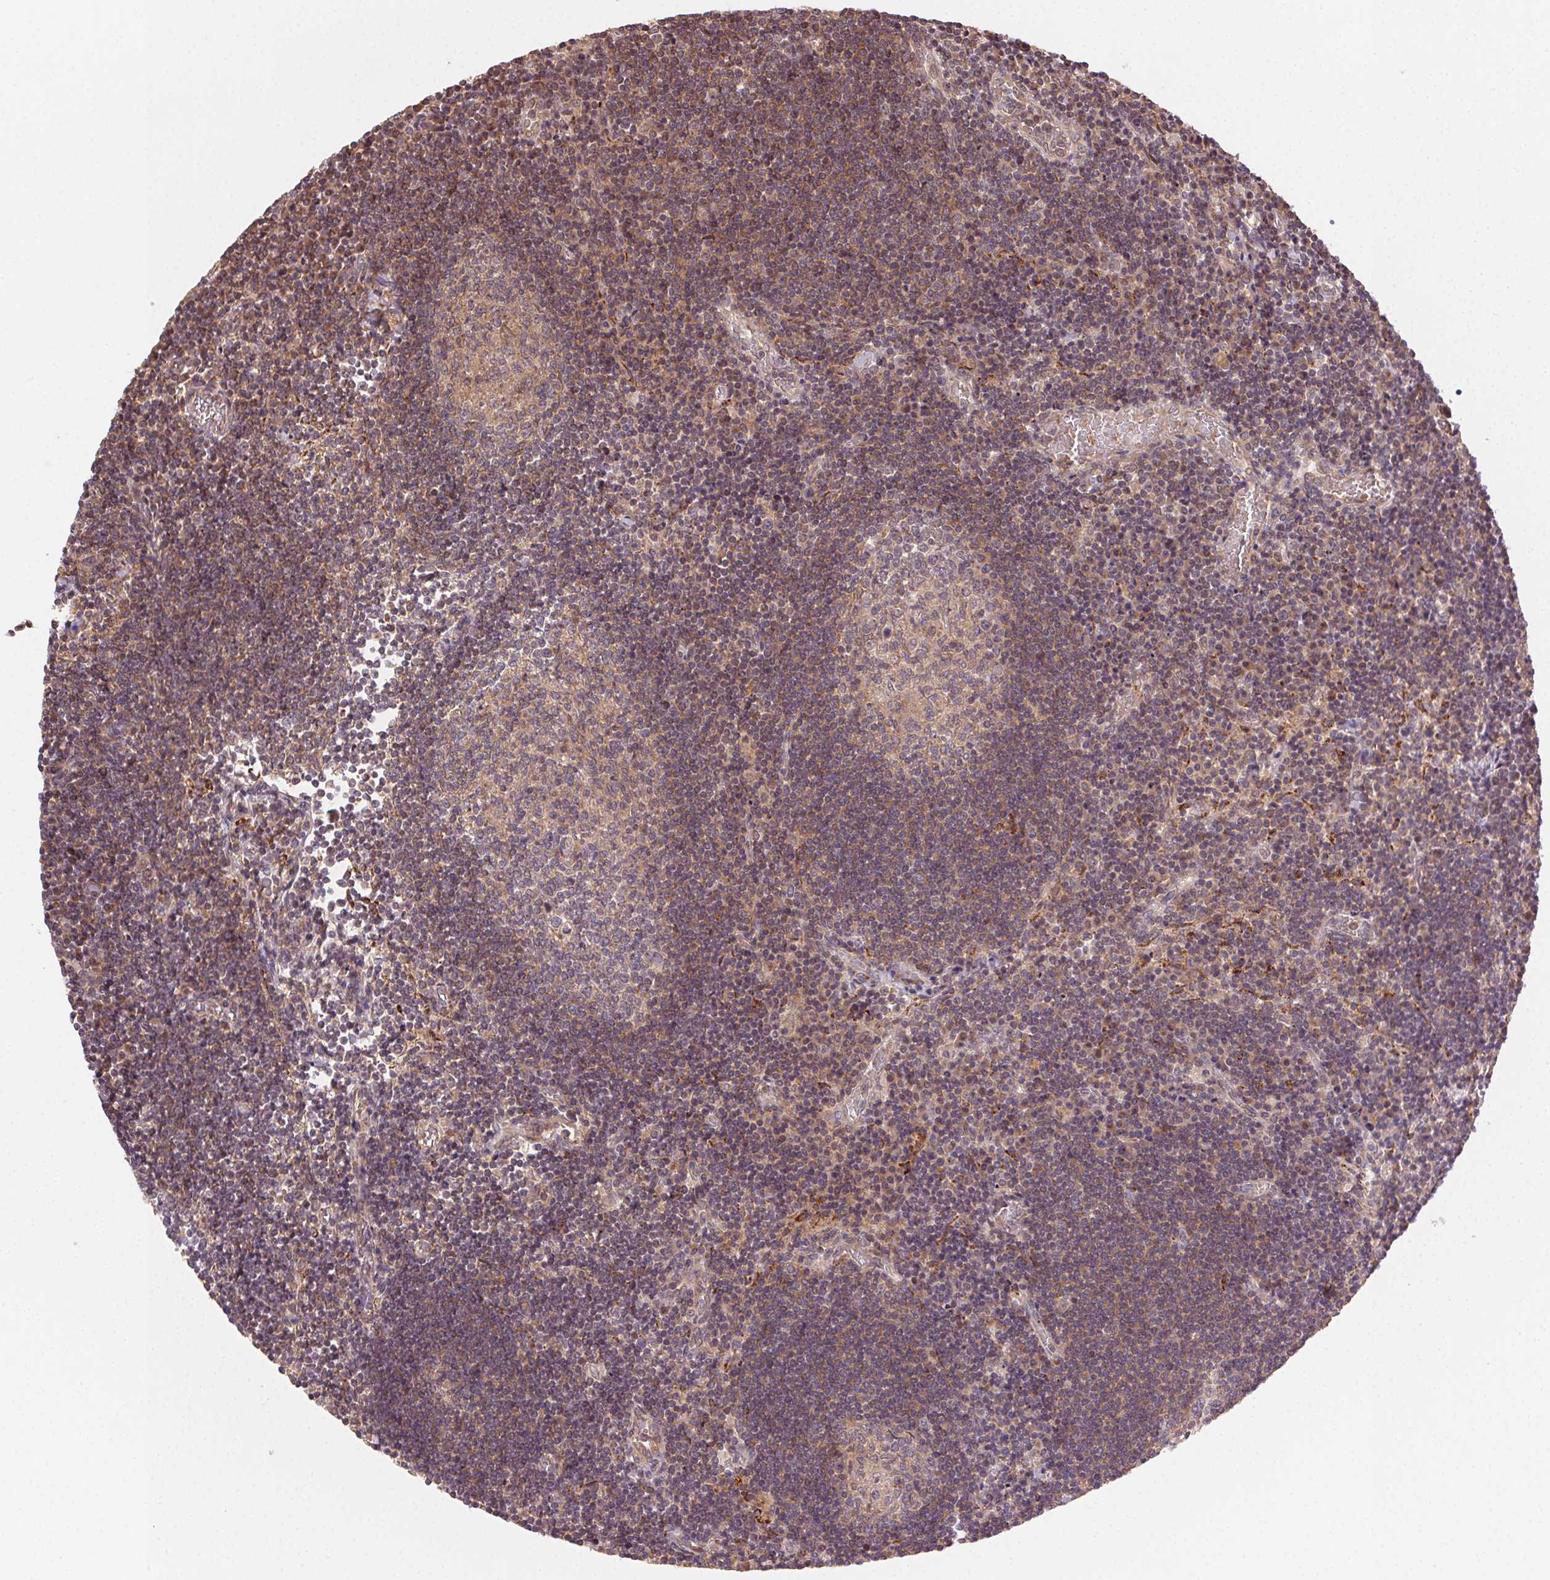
{"staining": {"intensity": "weak", "quantity": "<25%", "location": "cytoplasmic/membranous"}, "tissue": "lymph node", "cell_type": "Germinal center cells", "image_type": "normal", "snomed": [{"axis": "morphology", "description": "Normal tissue, NOS"}, {"axis": "topography", "description": "Lymph node"}], "caption": "This is an immunohistochemistry (IHC) micrograph of benign human lymph node. There is no expression in germinal center cells.", "gene": "KLHL15", "patient": {"sex": "male", "age": 67}}